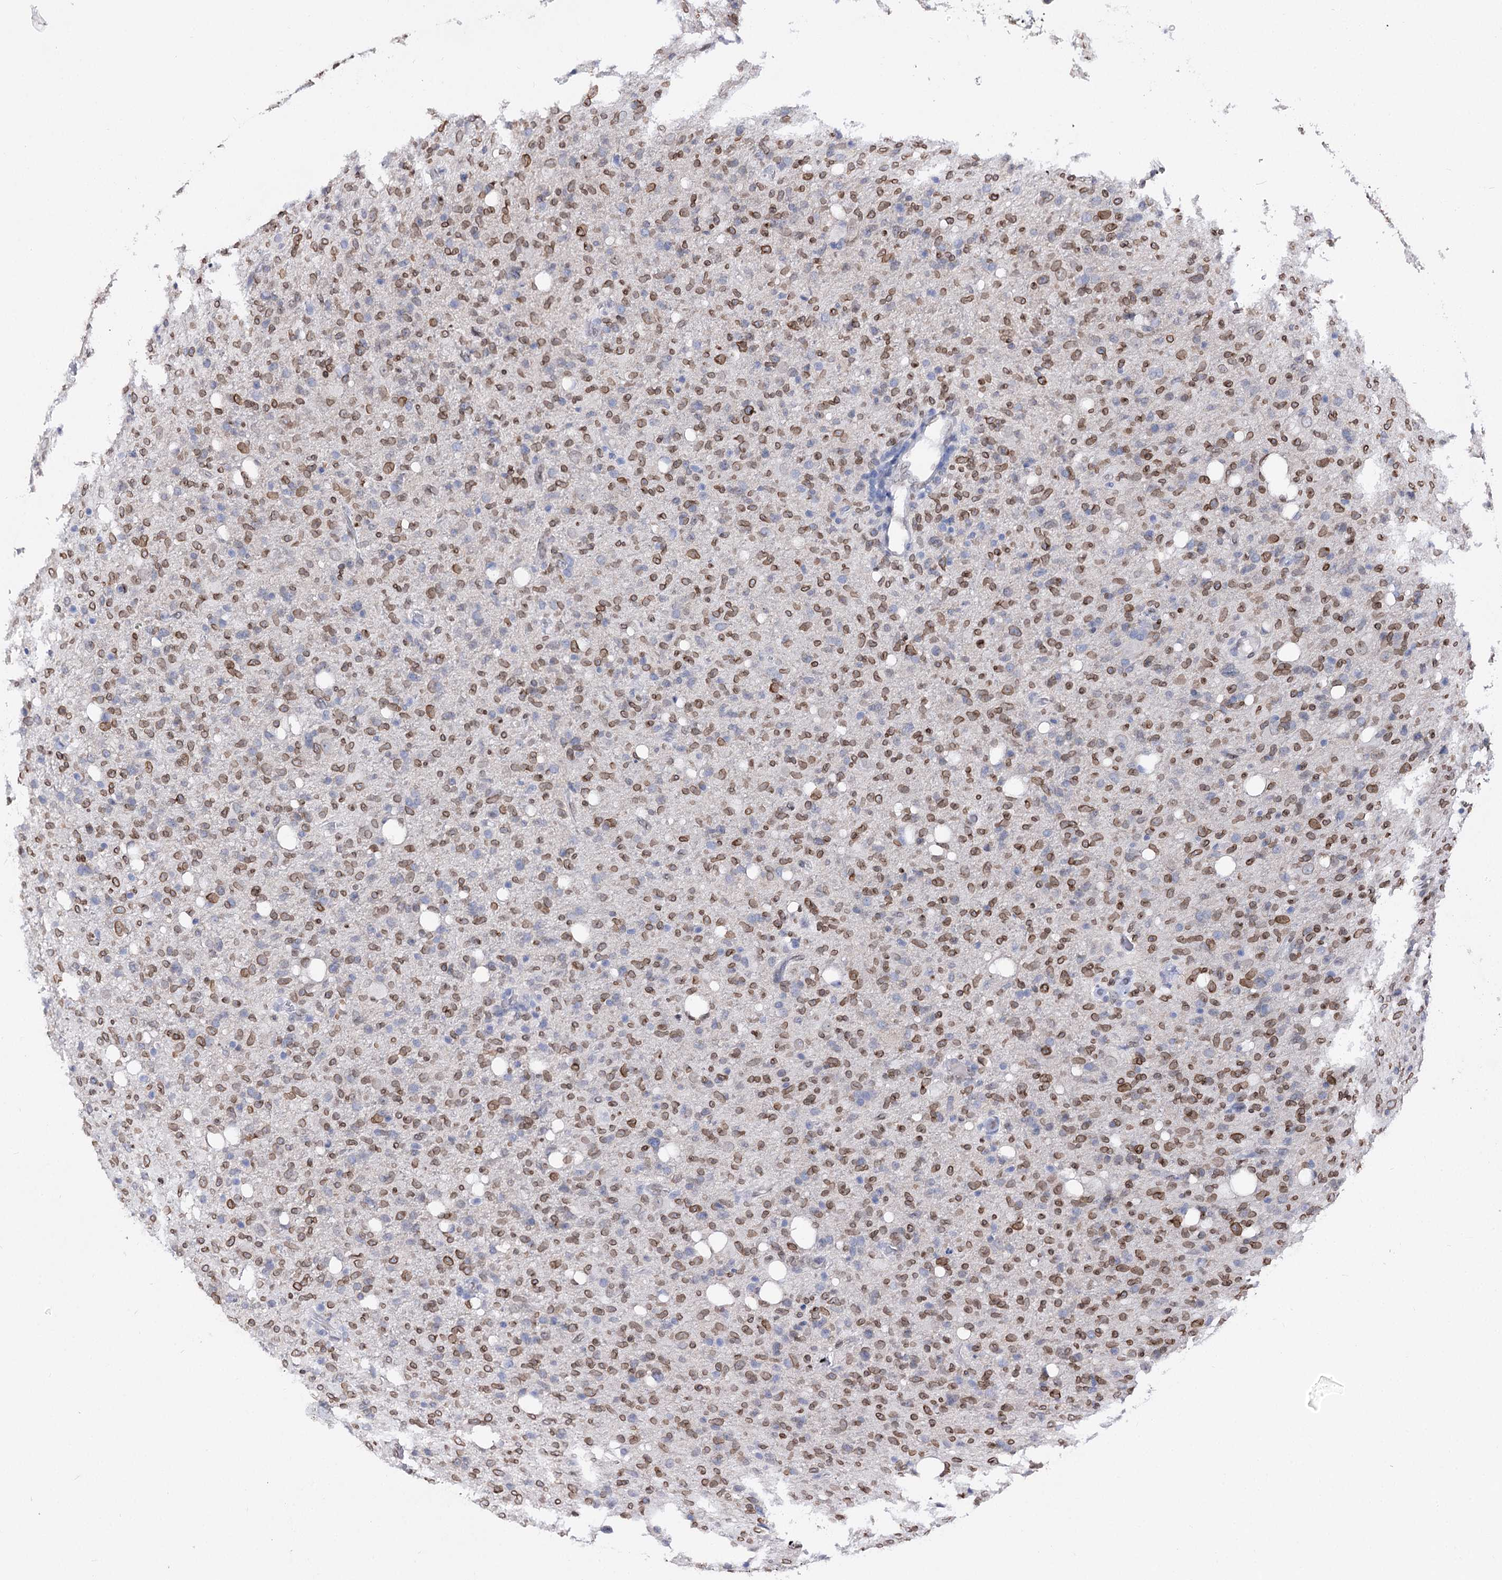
{"staining": {"intensity": "moderate", "quantity": "25%-75%", "location": "cytoplasmic/membranous,nuclear"}, "tissue": "glioma", "cell_type": "Tumor cells", "image_type": "cancer", "snomed": [{"axis": "morphology", "description": "Glioma, malignant, High grade"}, {"axis": "topography", "description": "Brain"}], "caption": "High-grade glioma (malignant) stained with IHC reveals moderate cytoplasmic/membranous and nuclear staining in about 25%-75% of tumor cells.", "gene": "TMEM201", "patient": {"sex": "female", "age": 57}}